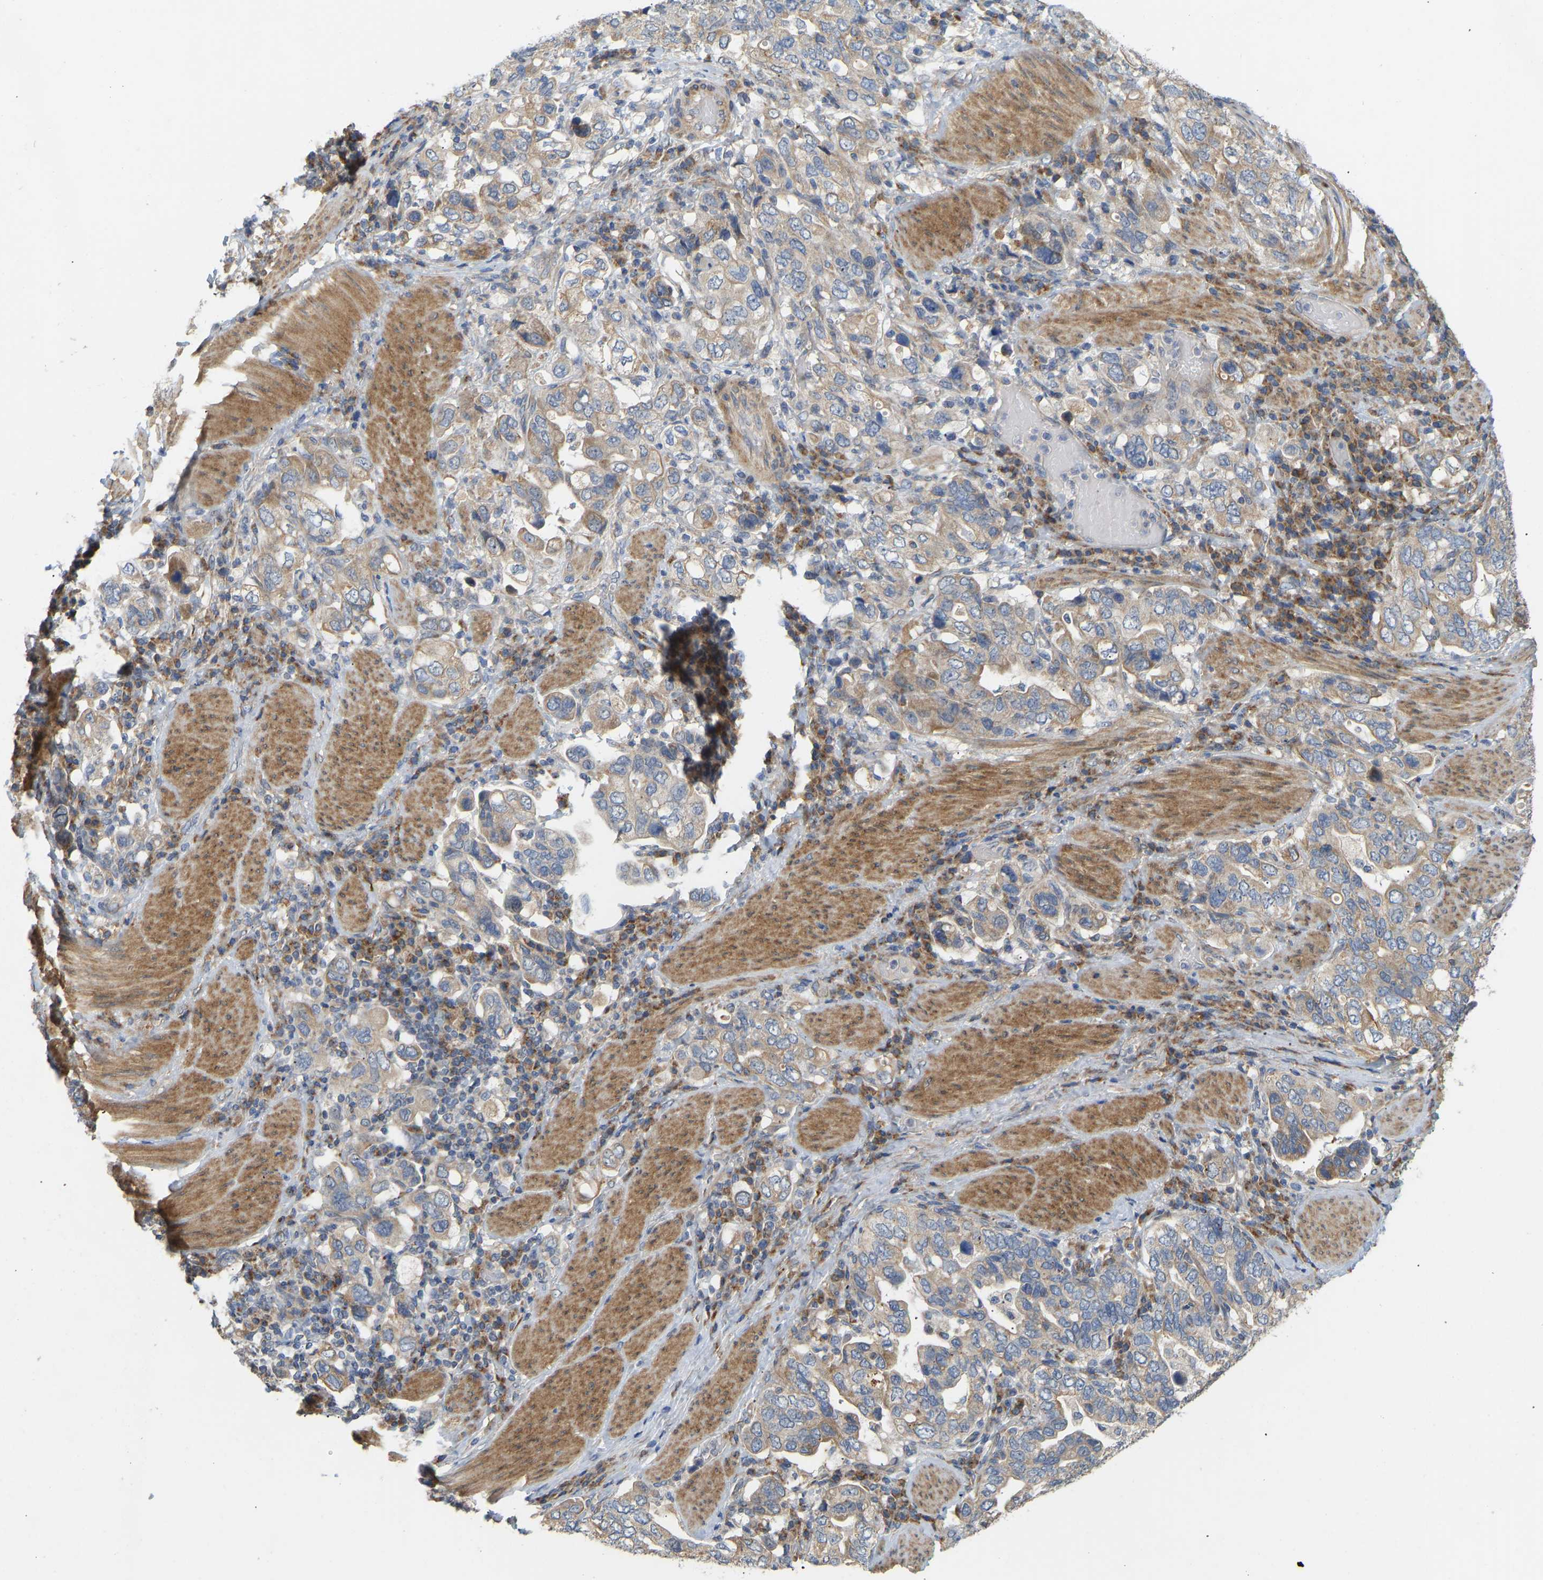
{"staining": {"intensity": "weak", "quantity": "25%-75%", "location": "cytoplasmic/membranous"}, "tissue": "stomach cancer", "cell_type": "Tumor cells", "image_type": "cancer", "snomed": [{"axis": "morphology", "description": "Adenocarcinoma, NOS"}, {"axis": "topography", "description": "Stomach, upper"}], "caption": "Adenocarcinoma (stomach) was stained to show a protein in brown. There is low levels of weak cytoplasmic/membranous expression in approximately 25%-75% of tumor cells. (brown staining indicates protein expression, while blue staining denotes nuclei).", "gene": "HACD2", "patient": {"sex": "male", "age": 62}}